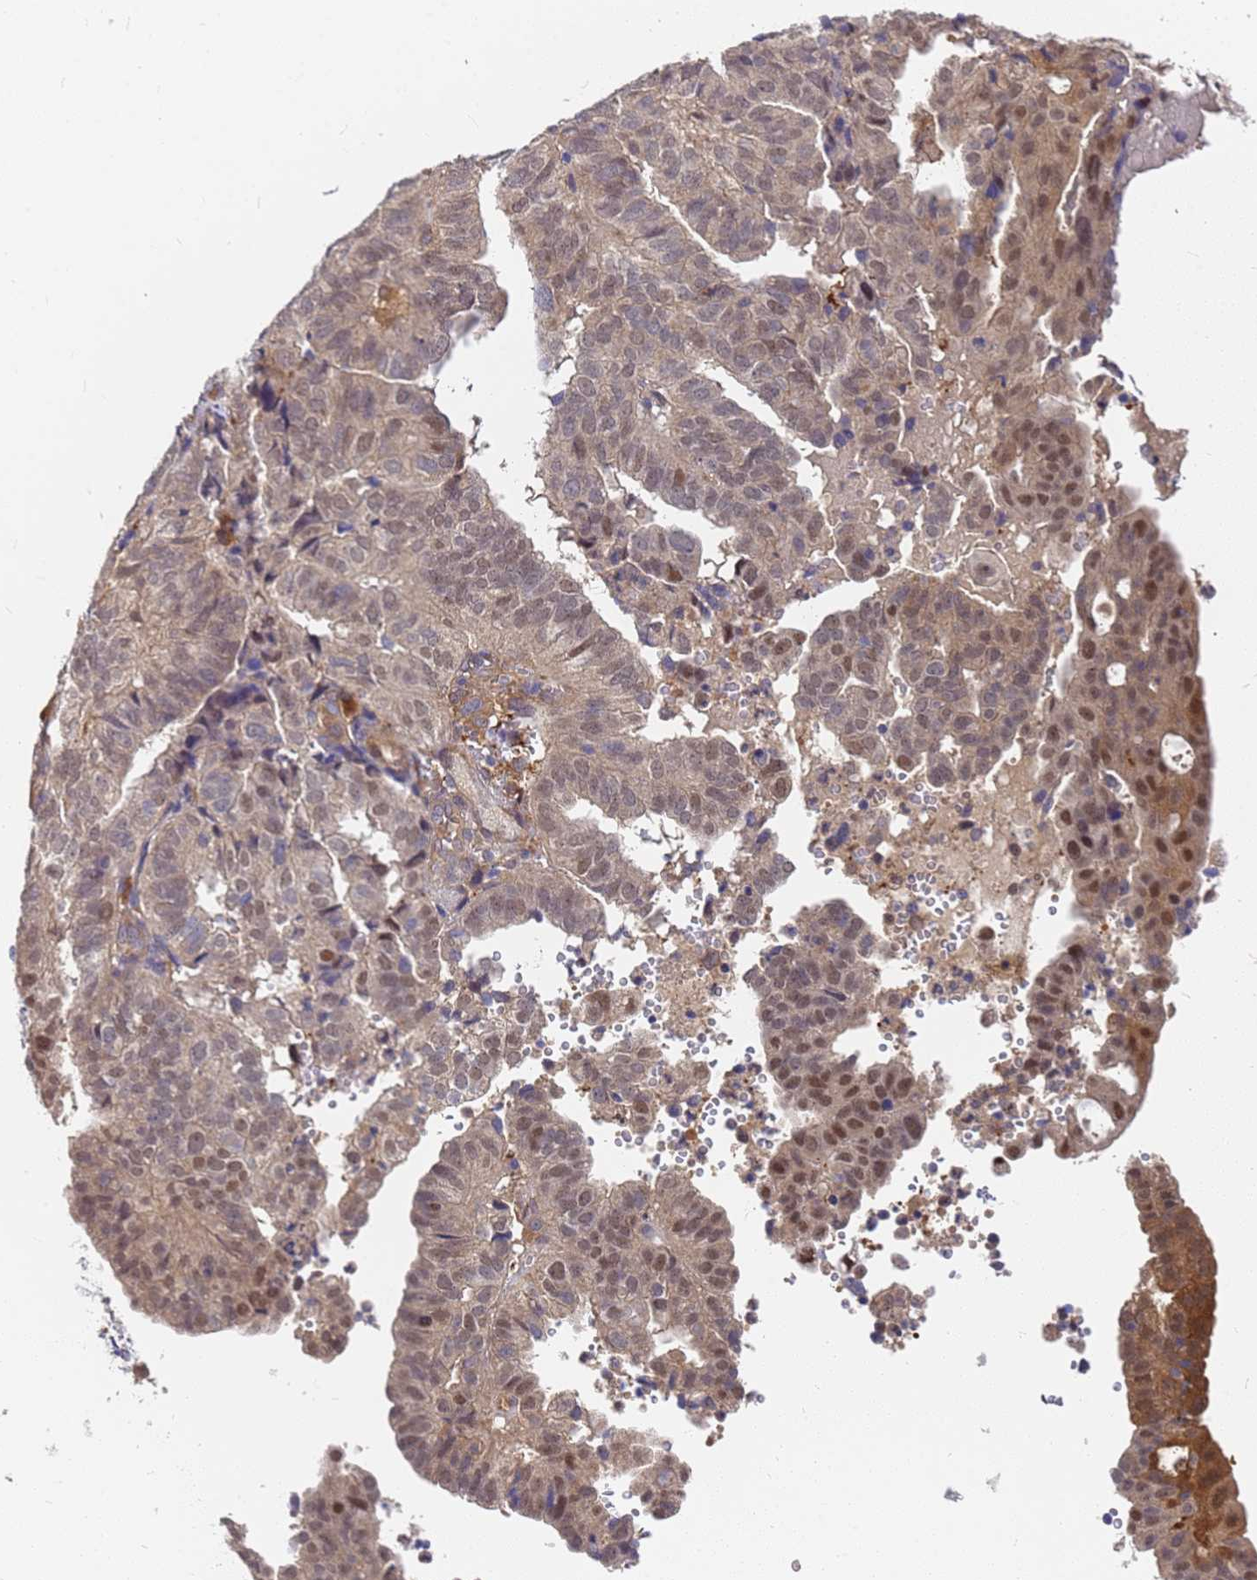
{"staining": {"intensity": "weak", "quantity": ">75%", "location": "cytoplasmic/membranous,nuclear"}, "tissue": "endometrial cancer", "cell_type": "Tumor cells", "image_type": "cancer", "snomed": [{"axis": "morphology", "description": "Adenocarcinoma, NOS"}, {"axis": "topography", "description": "Uterus"}], "caption": "Brown immunohistochemical staining in endometrial adenocarcinoma displays weak cytoplasmic/membranous and nuclear expression in about >75% of tumor cells. The staining was performed using DAB (3,3'-diaminobenzidine), with brown indicating positive protein expression. Nuclei are stained blue with hematoxylin.", "gene": "SLC35E2B", "patient": {"sex": "female", "age": 77}}